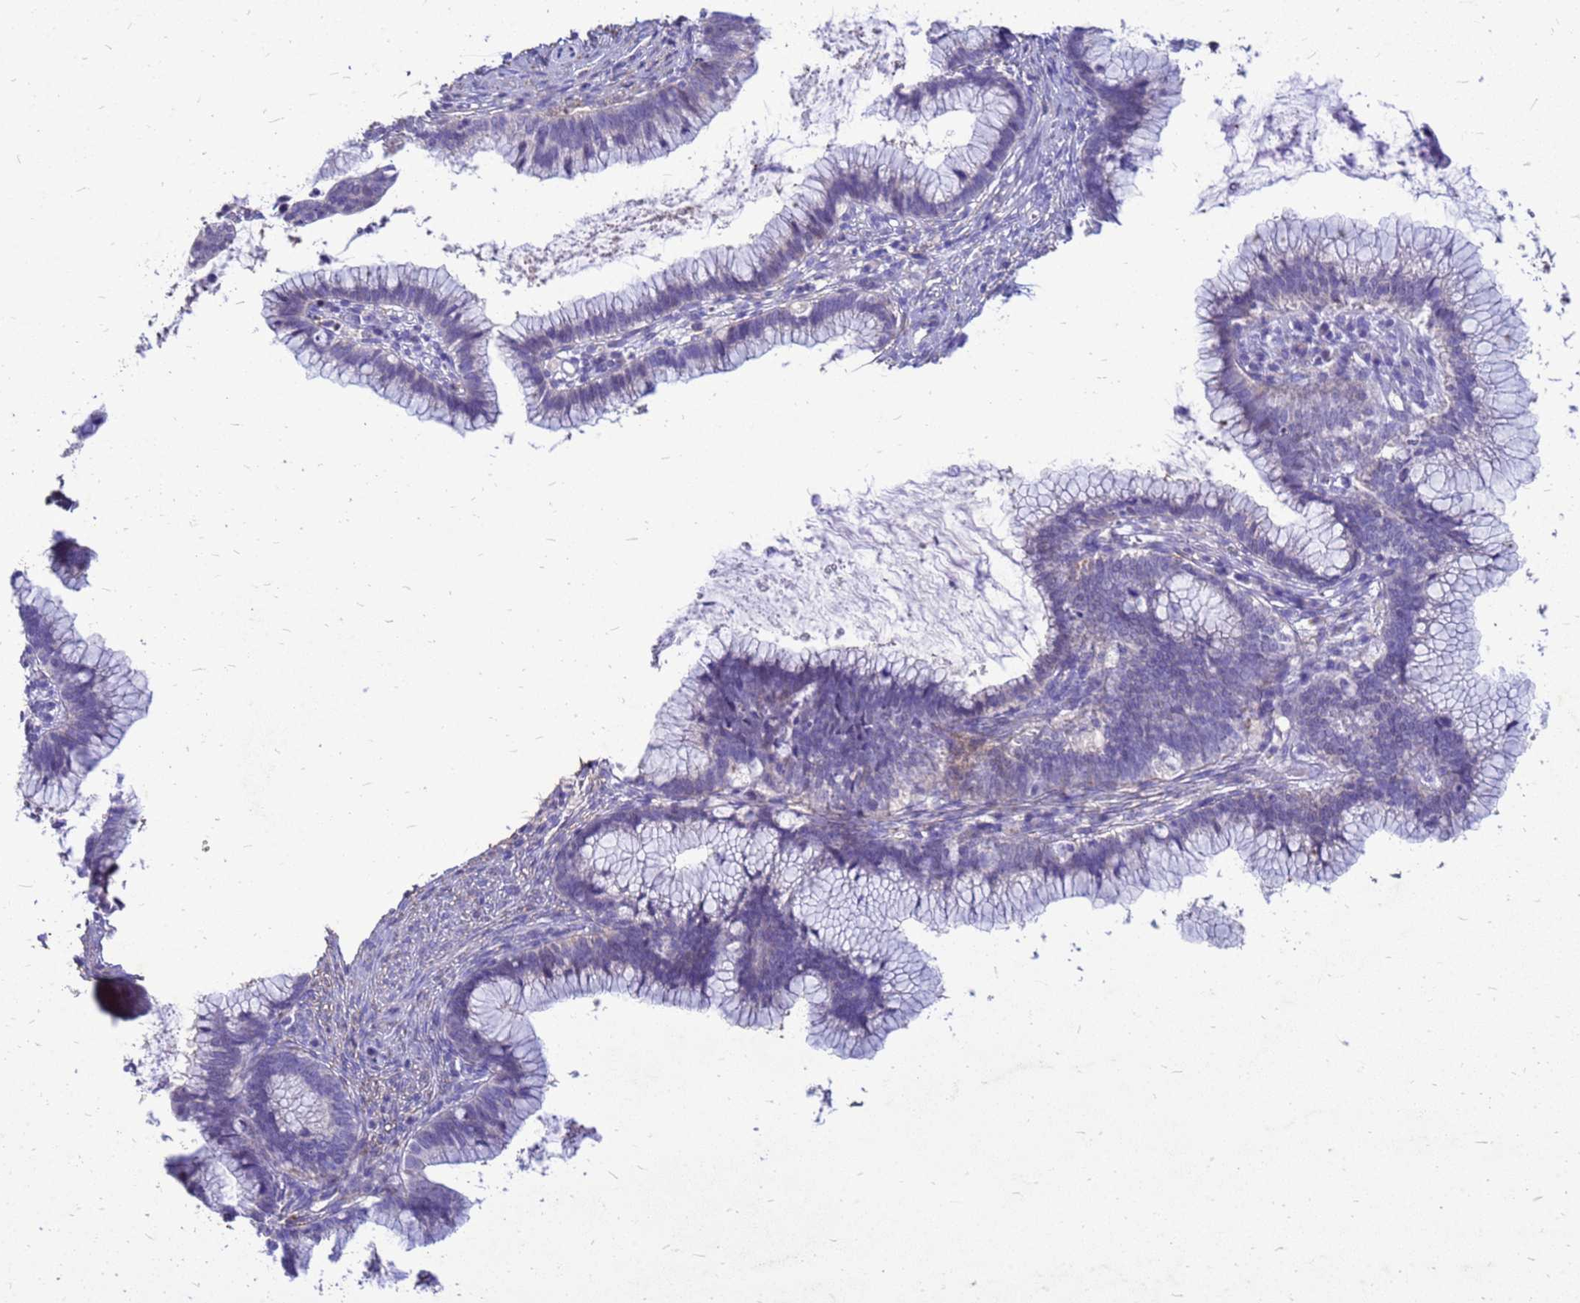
{"staining": {"intensity": "negative", "quantity": "none", "location": "none"}, "tissue": "cervical cancer", "cell_type": "Tumor cells", "image_type": "cancer", "snomed": [{"axis": "morphology", "description": "Adenocarcinoma, NOS"}, {"axis": "topography", "description": "Cervix"}], "caption": "Tumor cells show no significant expression in cervical cancer (adenocarcinoma).", "gene": "AKR1C1", "patient": {"sex": "female", "age": 36}}